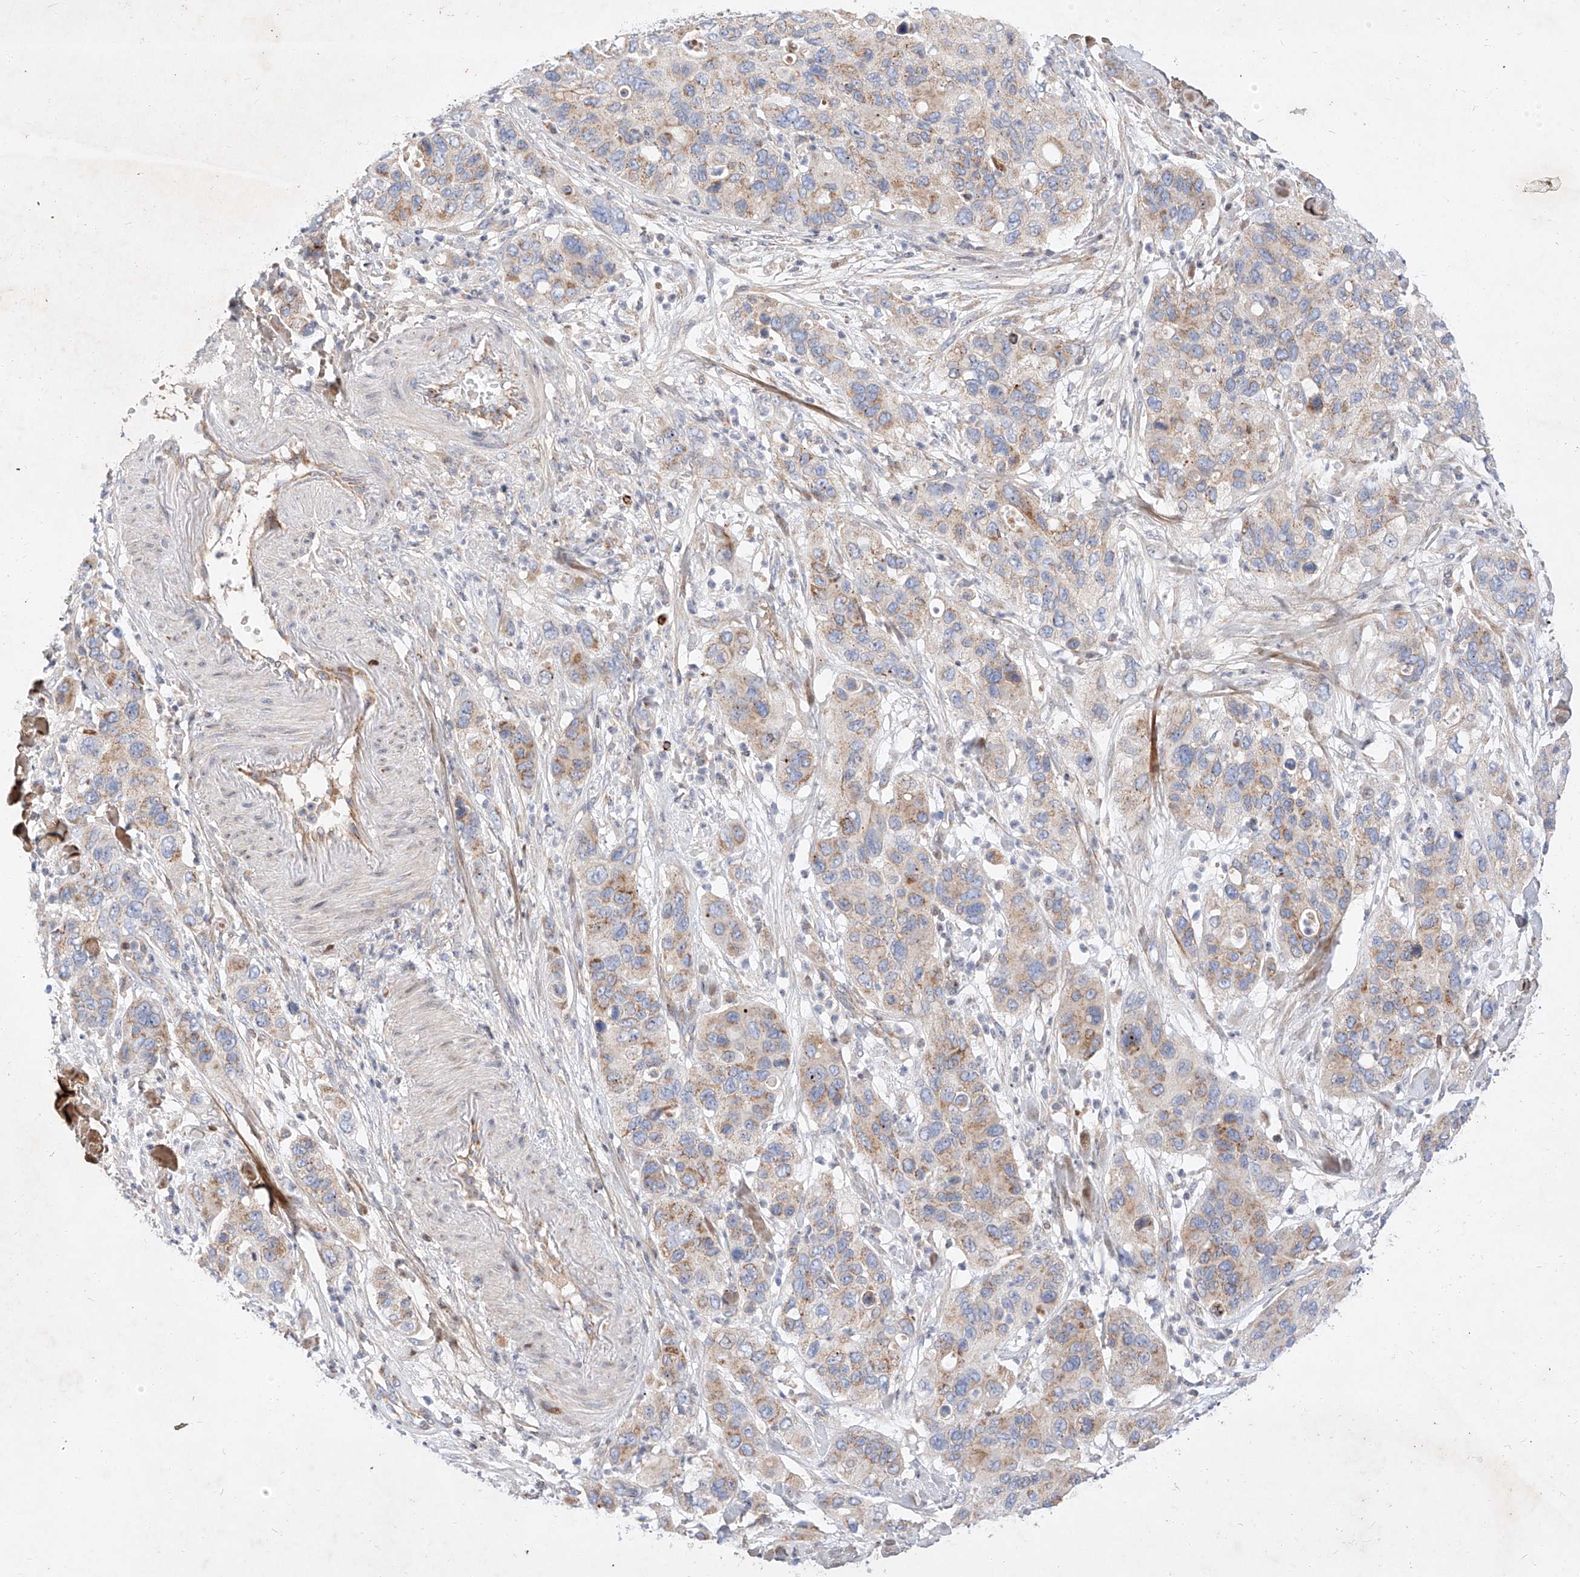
{"staining": {"intensity": "moderate", "quantity": "25%-75%", "location": "cytoplasmic/membranous"}, "tissue": "pancreatic cancer", "cell_type": "Tumor cells", "image_type": "cancer", "snomed": [{"axis": "morphology", "description": "Adenocarcinoma, NOS"}, {"axis": "topography", "description": "Pancreas"}], "caption": "Tumor cells demonstrate medium levels of moderate cytoplasmic/membranous positivity in about 25%-75% of cells in pancreatic cancer (adenocarcinoma).", "gene": "OSGEPL1", "patient": {"sex": "female", "age": 71}}